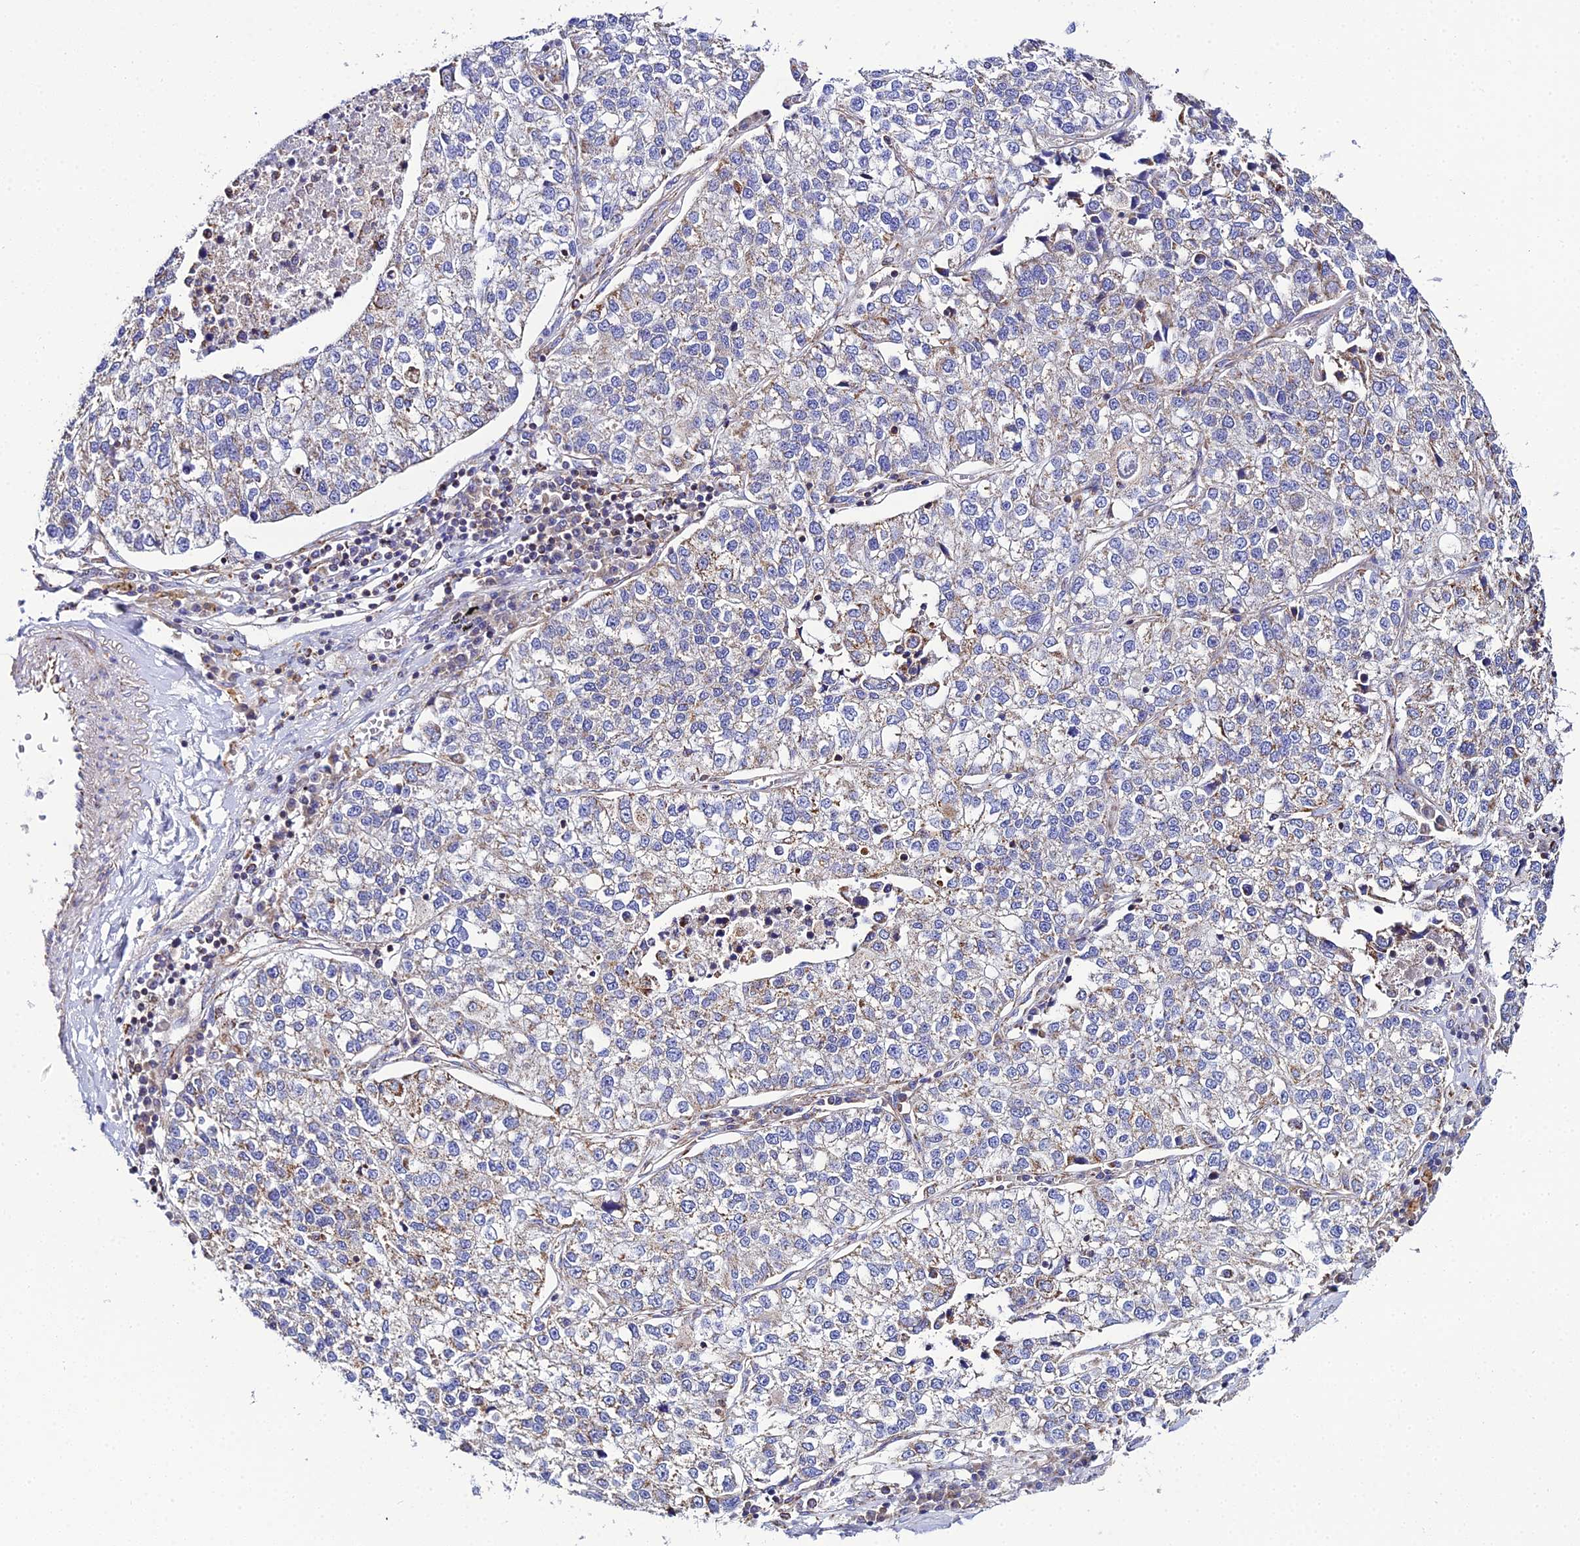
{"staining": {"intensity": "weak", "quantity": "25%-75%", "location": "cytoplasmic/membranous"}, "tissue": "lung cancer", "cell_type": "Tumor cells", "image_type": "cancer", "snomed": [{"axis": "morphology", "description": "Adenocarcinoma, NOS"}, {"axis": "topography", "description": "Lung"}], "caption": "A low amount of weak cytoplasmic/membranous staining is appreciated in approximately 25%-75% of tumor cells in lung cancer (adenocarcinoma) tissue.", "gene": "NIPSNAP3A", "patient": {"sex": "male", "age": 49}}